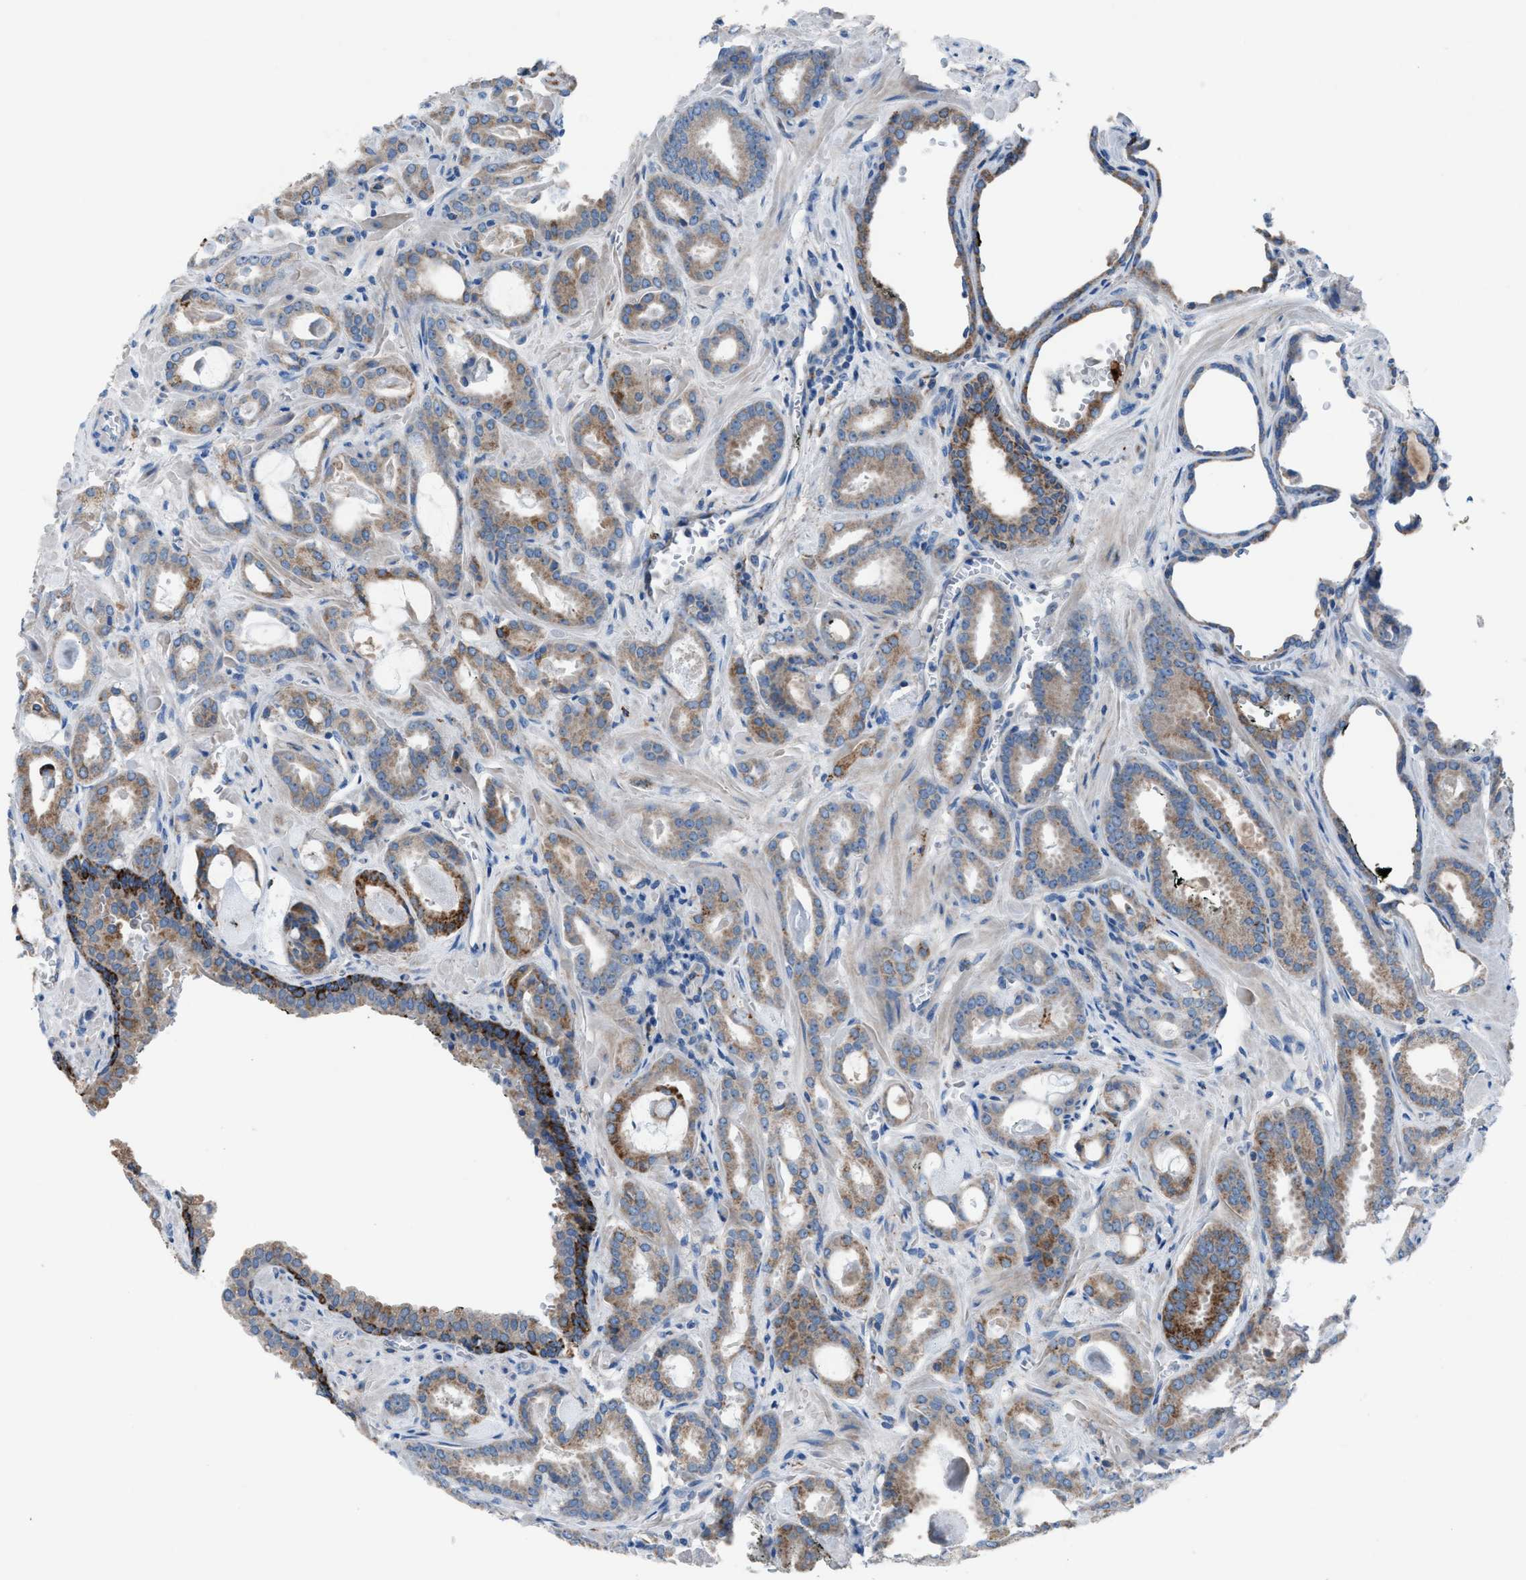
{"staining": {"intensity": "moderate", "quantity": "25%-75%", "location": "cytoplasmic/membranous"}, "tissue": "prostate cancer", "cell_type": "Tumor cells", "image_type": "cancer", "snomed": [{"axis": "morphology", "description": "Adenocarcinoma, Low grade"}, {"axis": "topography", "description": "Prostate"}], "caption": "A brown stain highlights moderate cytoplasmic/membranous positivity of a protein in low-grade adenocarcinoma (prostate) tumor cells.", "gene": "CD1B", "patient": {"sex": "male", "age": 53}}